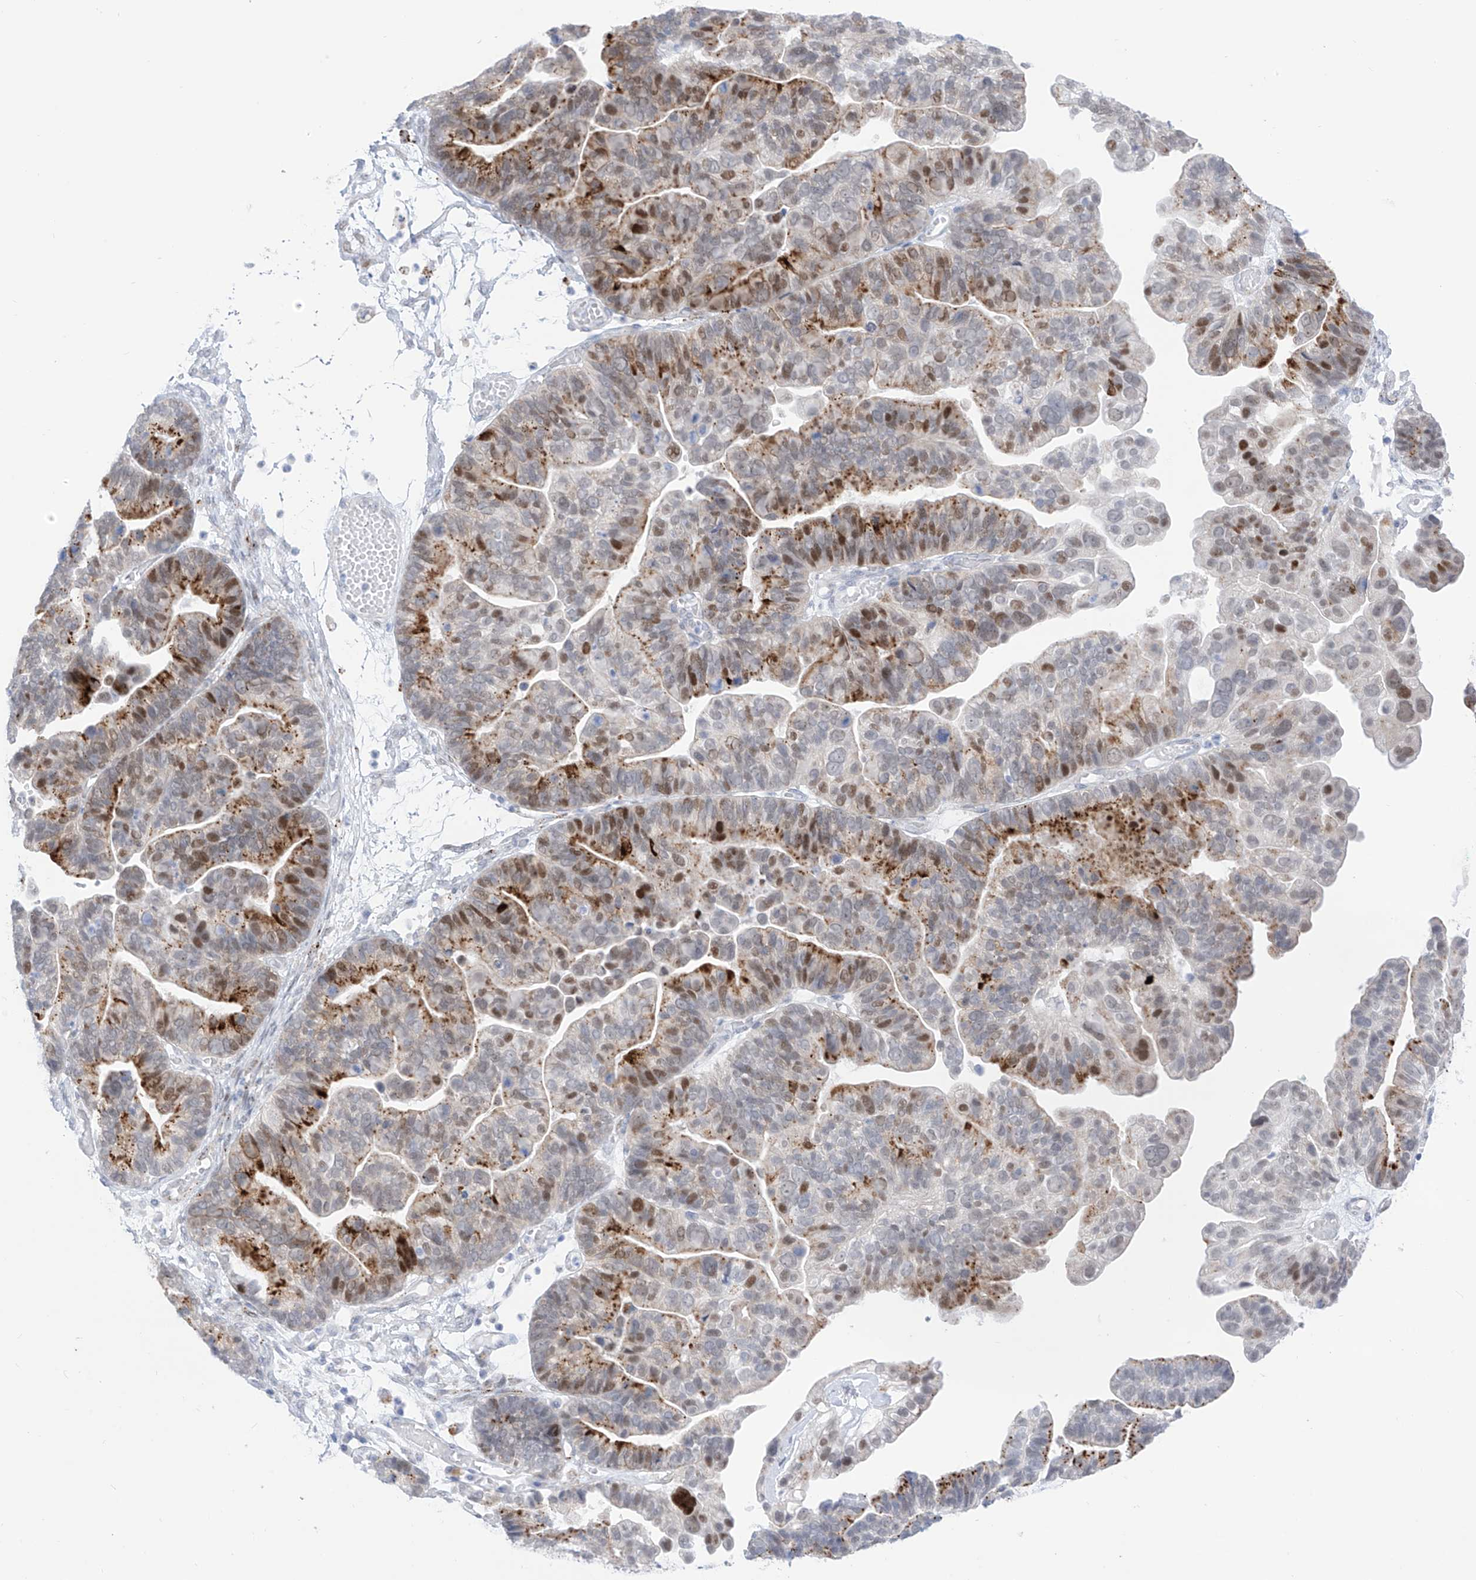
{"staining": {"intensity": "strong", "quantity": ">75%", "location": "cytoplasmic/membranous,nuclear"}, "tissue": "ovarian cancer", "cell_type": "Tumor cells", "image_type": "cancer", "snomed": [{"axis": "morphology", "description": "Cystadenocarcinoma, serous, NOS"}, {"axis": "topography", "description": "Ovary"}], "caption": "About >75% of tumor cells in human serous cystadenocarcinoma (ovarian) display strong cytoplasmic/membranous and nuclear protein staining as visualized by brown immunohistochemical staining.", "gene": "PSPH", "patient": {"sex": "female", "age": 56}}